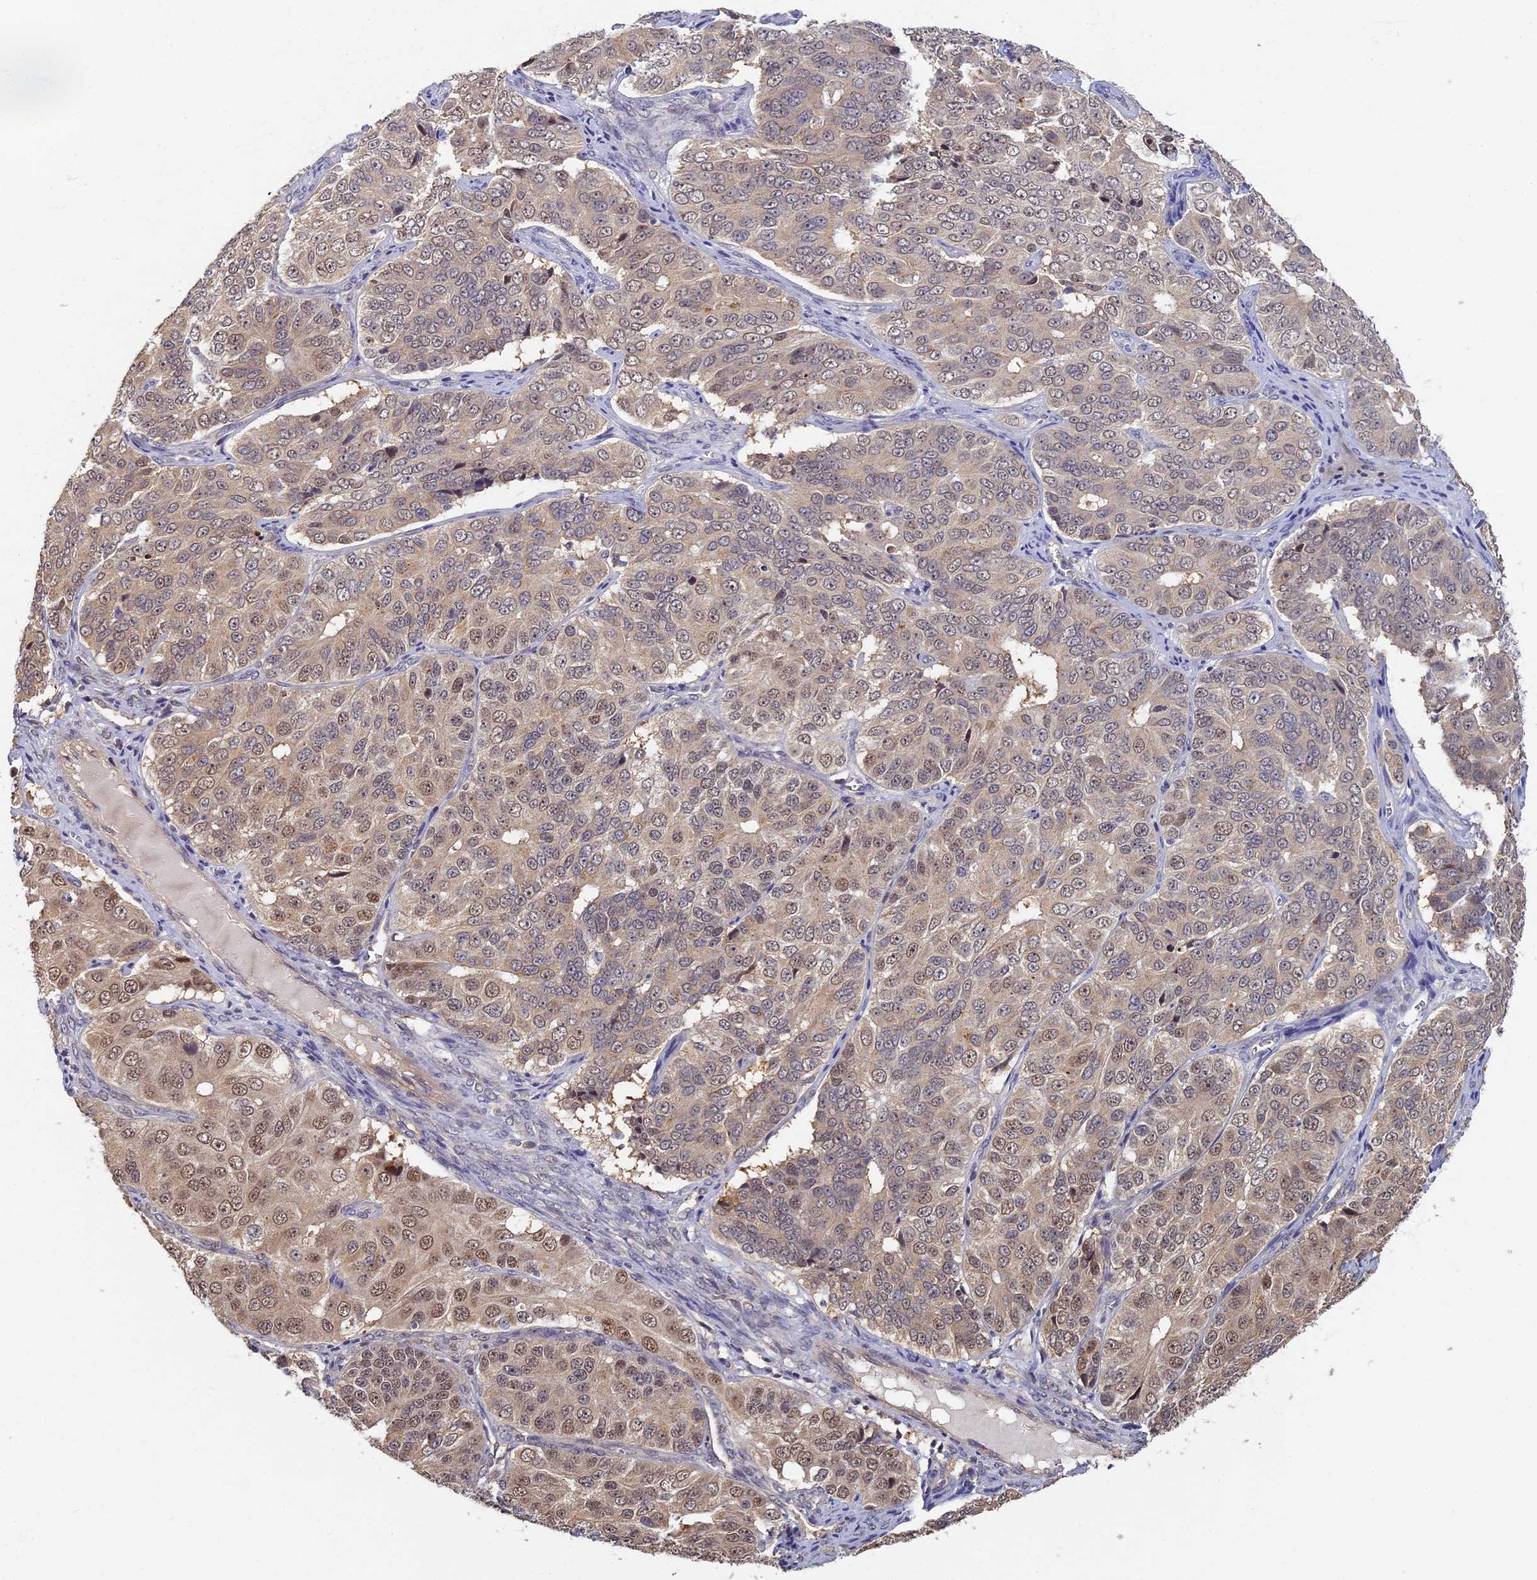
{"staining": {"intensity": "moderate", "quantity": "<25%", "location": "cytoplasmic/membranous,nuclear"}, "tissue": "ovarian cancer", "cell_type": "Tumor cells", "image_type": "cancer", "snomed": [{"axis": "morphology", "description": "Carcinoma, endometroid"}, {"axis": "topography", "description": "Ovary"}], "caption": "Ovarian cancer stained with a brown dye demonstrates moderate cytoplasmic/membranous and nuclear positive expression in approximately <25% of tumor cells.", "gene": "RSPH3", "patient": {"sex": "female", "age": 51}}